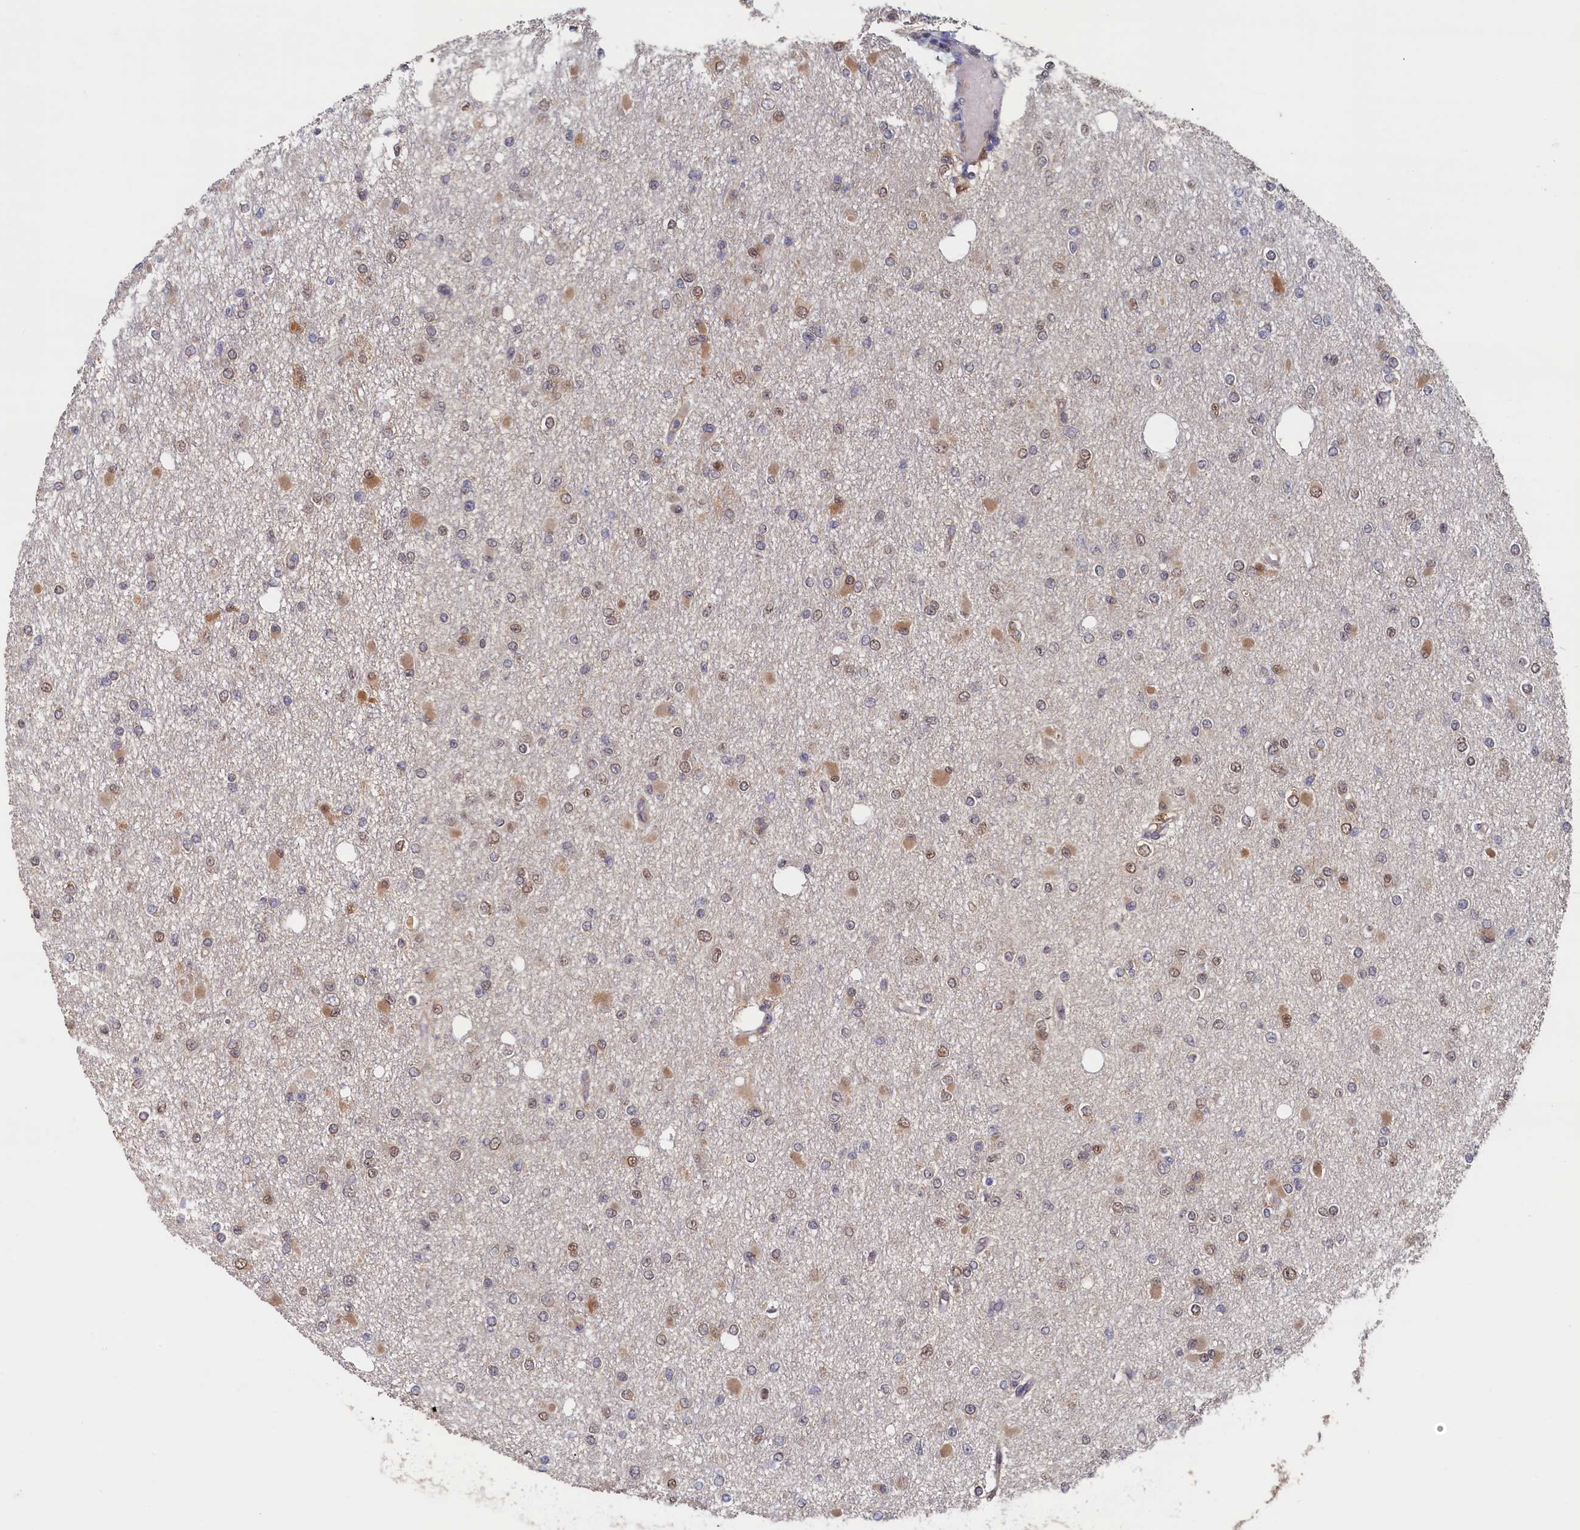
{"staining": {"intensity": "moderate", "quantity": "<25%", "location": "cytoplasmic/membranous,nuclear"}, "tissue": "glioma", "cell_type": "Tumor cells", "image_type": "cancer", "snomed": [{"axis": "morphology", "description": "Glioma, malignant, Low grade"}, {"axis": "topography", "description": "Brain"}], "caption": "Immunohistochemical staining of human low-grade glioma (malignant) displays low levels of moderate cytoplasmic/membranous and nuclear expression in about <25% of tumor cells.", "gene": "AHCY", "patient": {"sex": "female", "age": 22}}